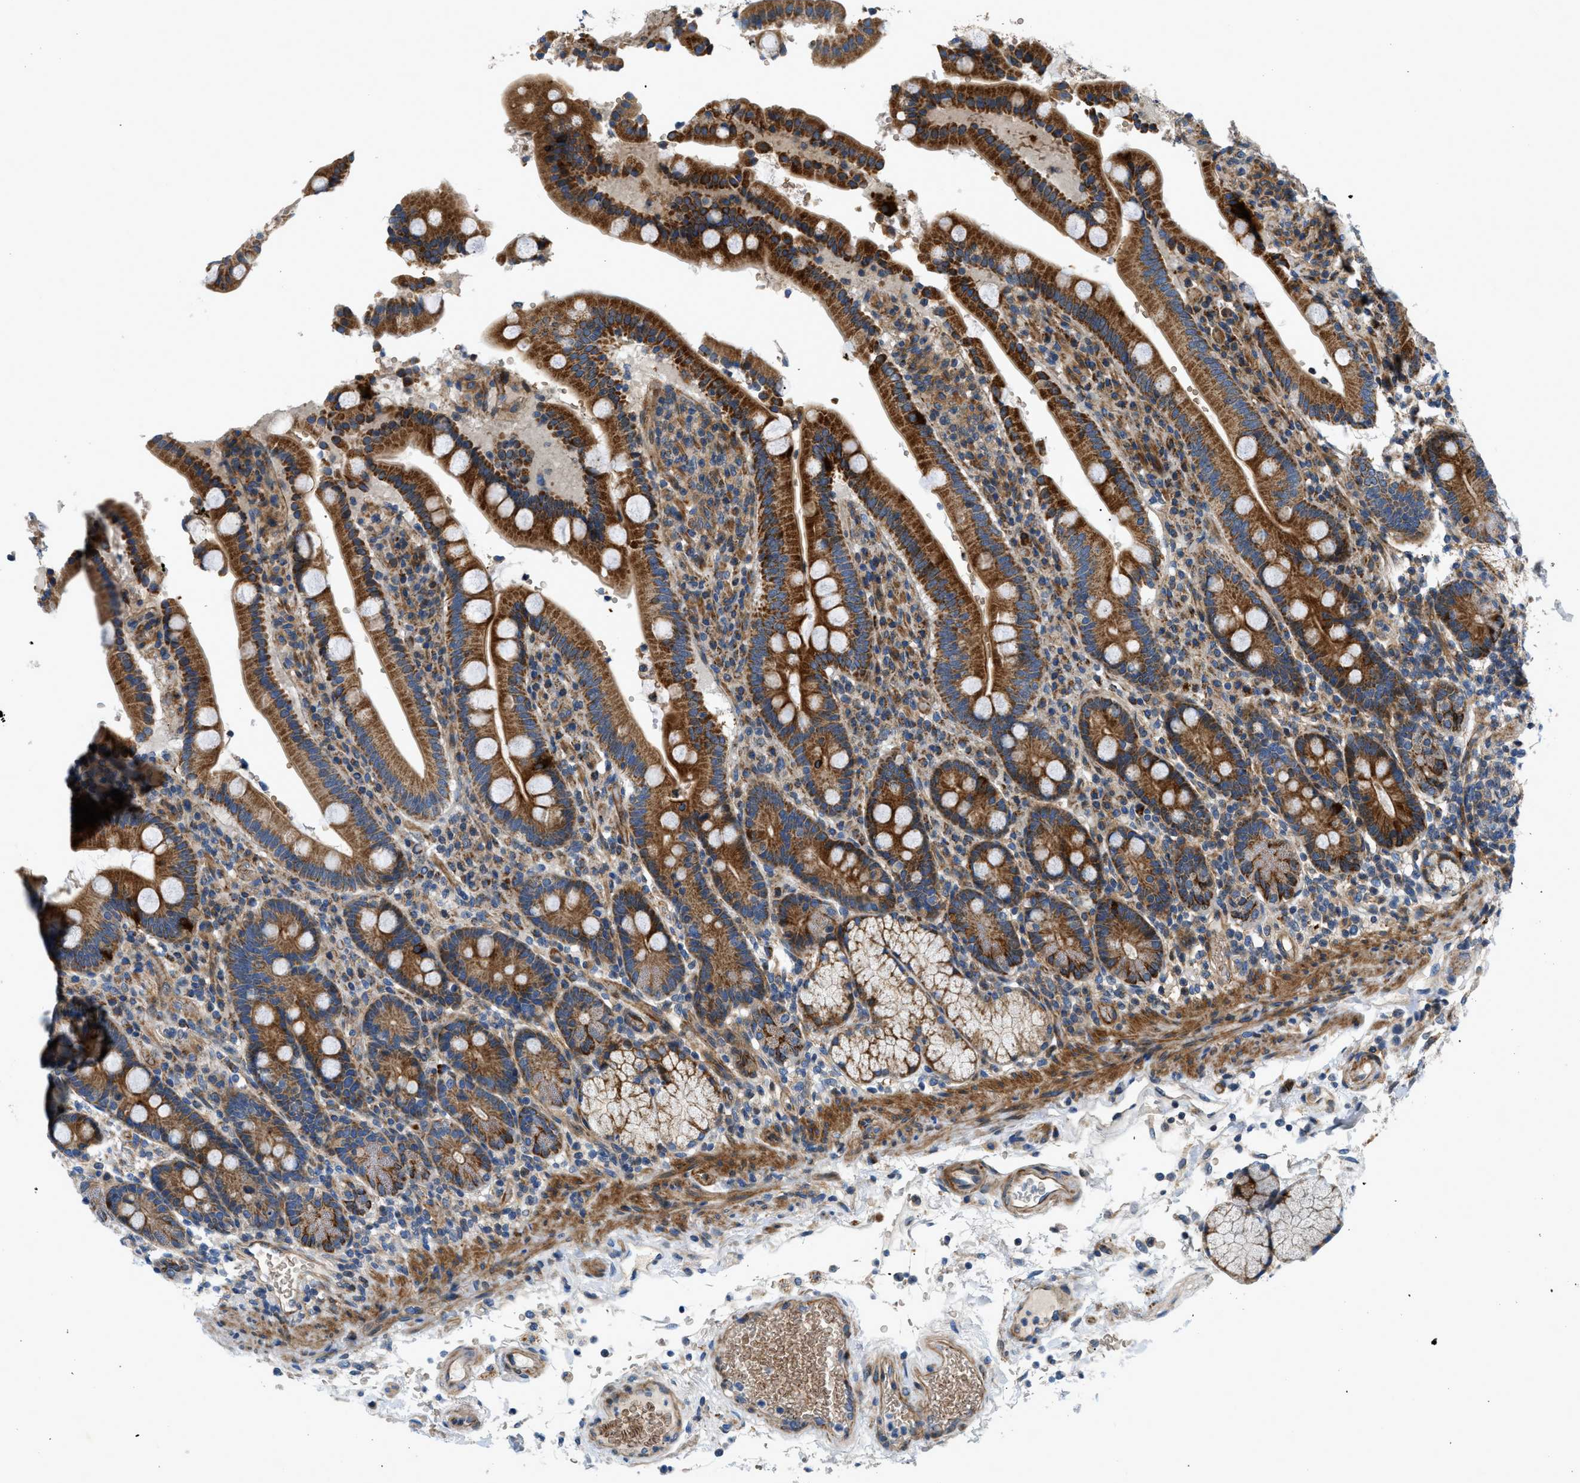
{"staining": {"intensity": "strong", "quantity": ">75%", "location": "cytoplasmic/membranous"}, "tissue": "duodenum", "cell_type": "Glandular cells", "image_type": "normal", "snomed": [{"axis": "morphology", "description": "Normal tissue, NOS"}, {"axis": "topography", "description": "Small intestine, NOS"}], "caption": "Approximately >75% of glandular cells in unremarkable human duodenum exhibit strong cytoplasmic/membranous protein positivity as visualized by brown immunohistochemical staining.", "gene": "DHODH", "patient": {"sex": "female", "age": 71}}